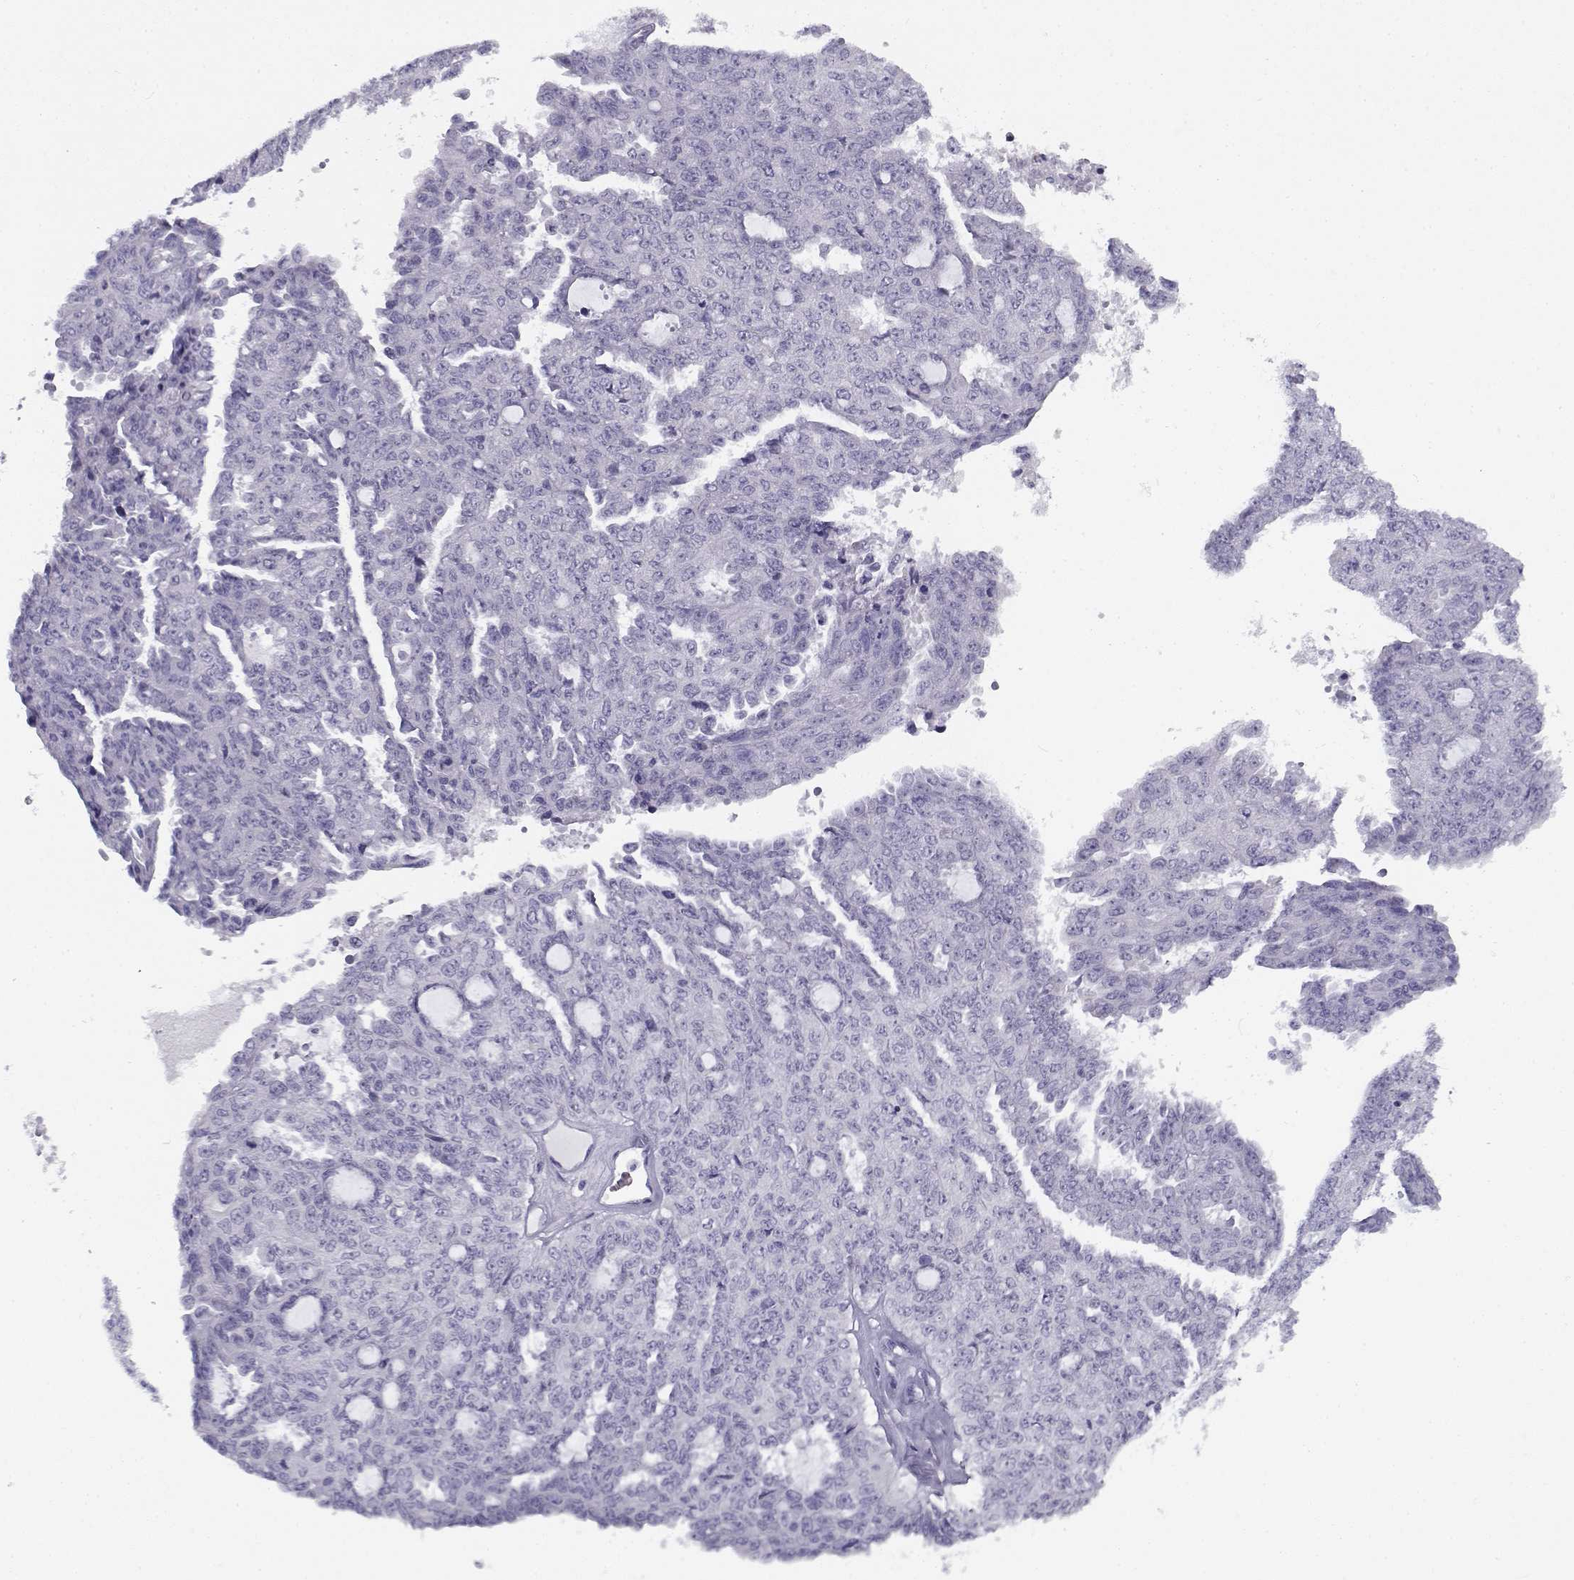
{"staining": {"intensity": "negative", "quantity": "none", "location": "none"}, "tissue": "ovarian cancer", "cell_type": "Tumor cells", "image_type": "cancer", "snomed": [{"axis": "morphology", "description": "Cystadenocarcinoma, serous, NOS"}, {"axis": "topography", "description": "Ovary"}], "caption": "Immunohistochemistry image of neoplastic tissue: human serous cystadenocarcinoma (ovarian) stained with DAB shows no significant protein expression in tumor cells.", "gene": "FAM166A", "patient": {"sex": "female", "age": 71}}